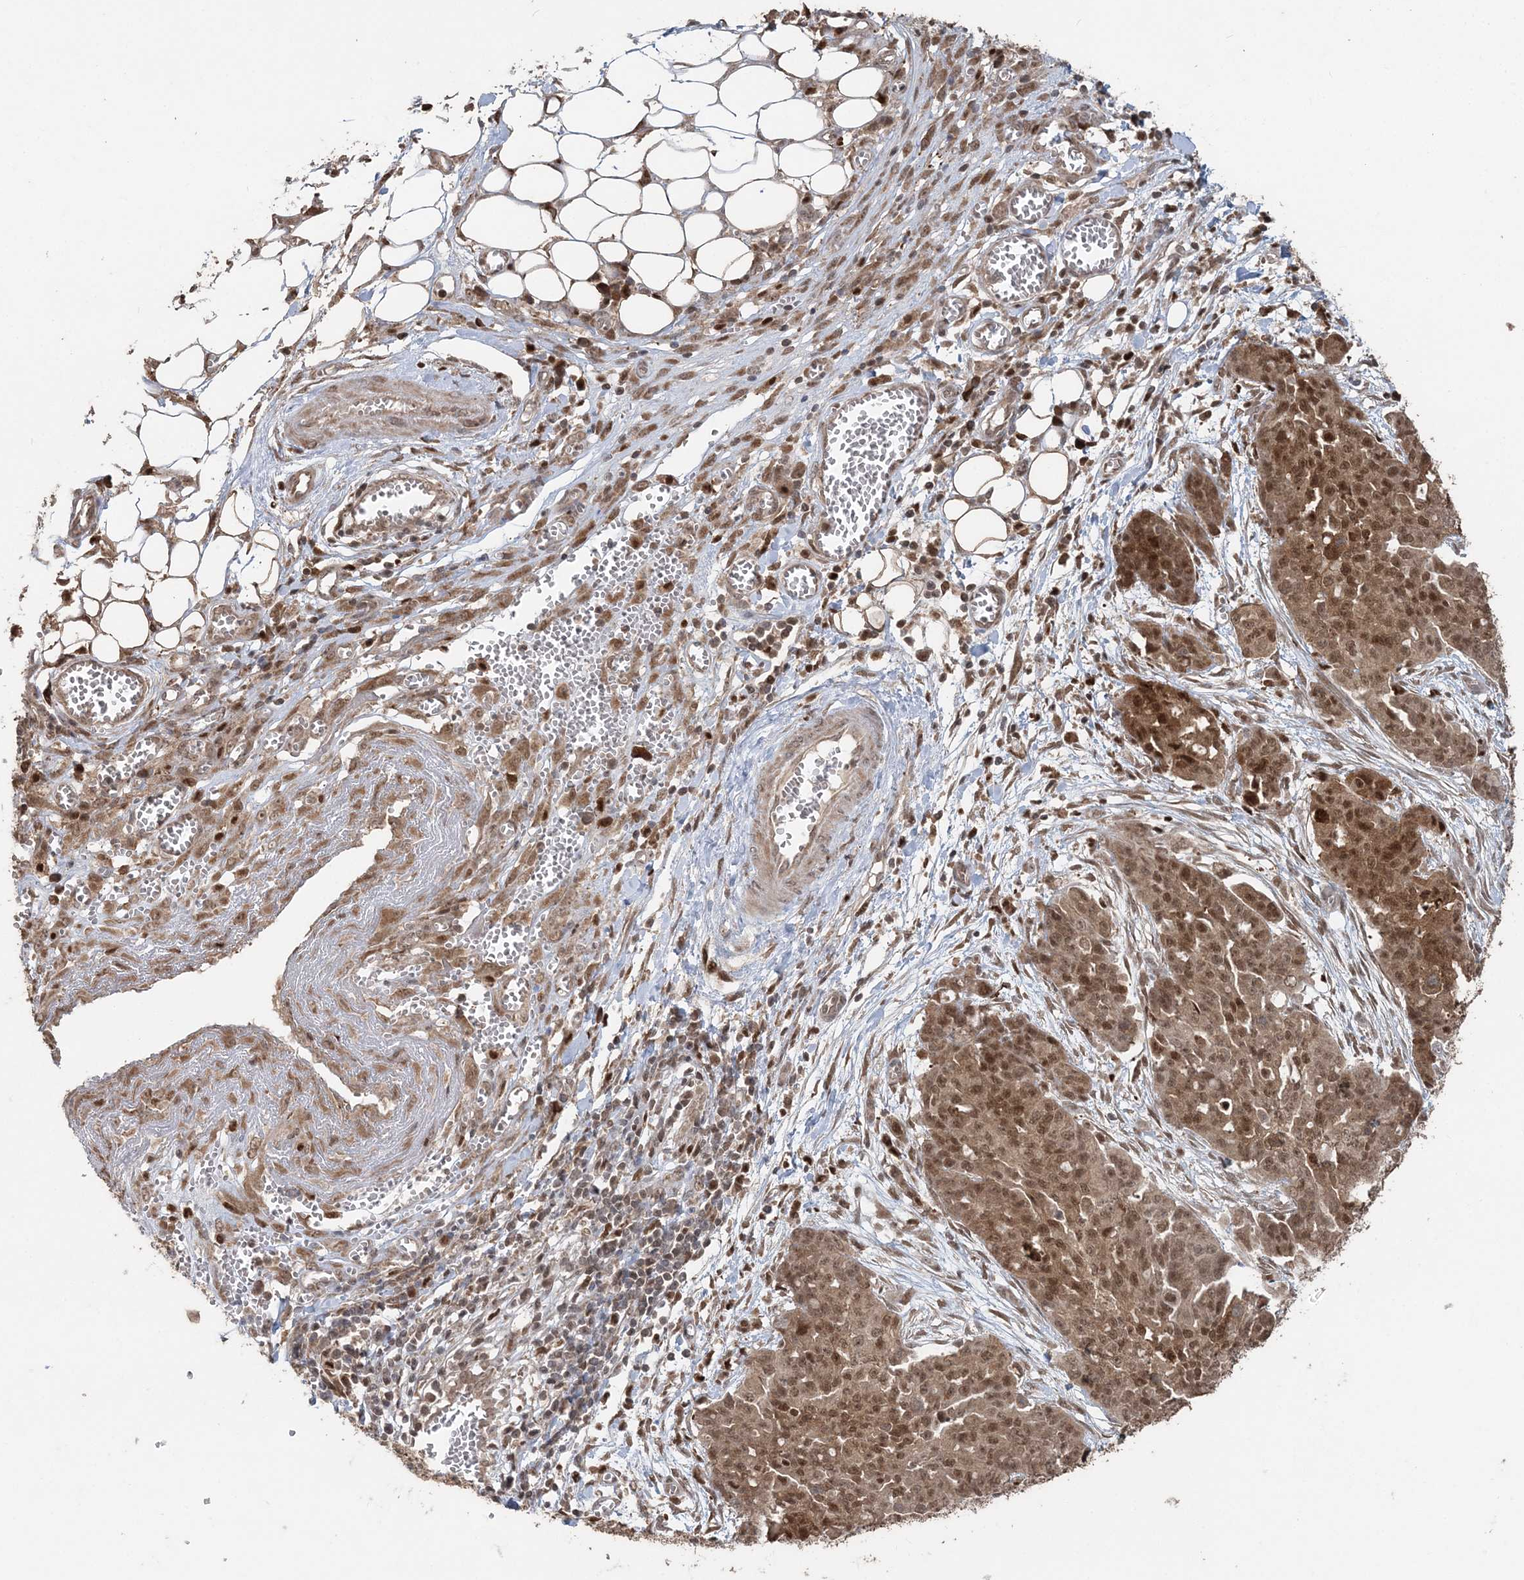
{"staining": {"intensity": "moderate", "quantity": ">75%", "location": "cytoplasmic/membranous,nuclear"}, "tissue": "ovarian cancer", "cell_type": "Tumor cells", "image_type": "cancer", "snomed": [{"axis": "morphology", "description": "Cystadenocarcinoma, serous, NOS"}, {"axis": "topography", "description": "Soft tissue"}, {"axis": "topography", "description": "Ovary"}], "caption": "Immunohistochemical staining of ovarian cancer (serous cystadenocarcinoma) reveals moderate cytoplasmic/membranous and nuclear protein positivity in approximately >75% of tumor cells.", "gene": "SLU7", "patient": {"sex": "female", "age": 57}}